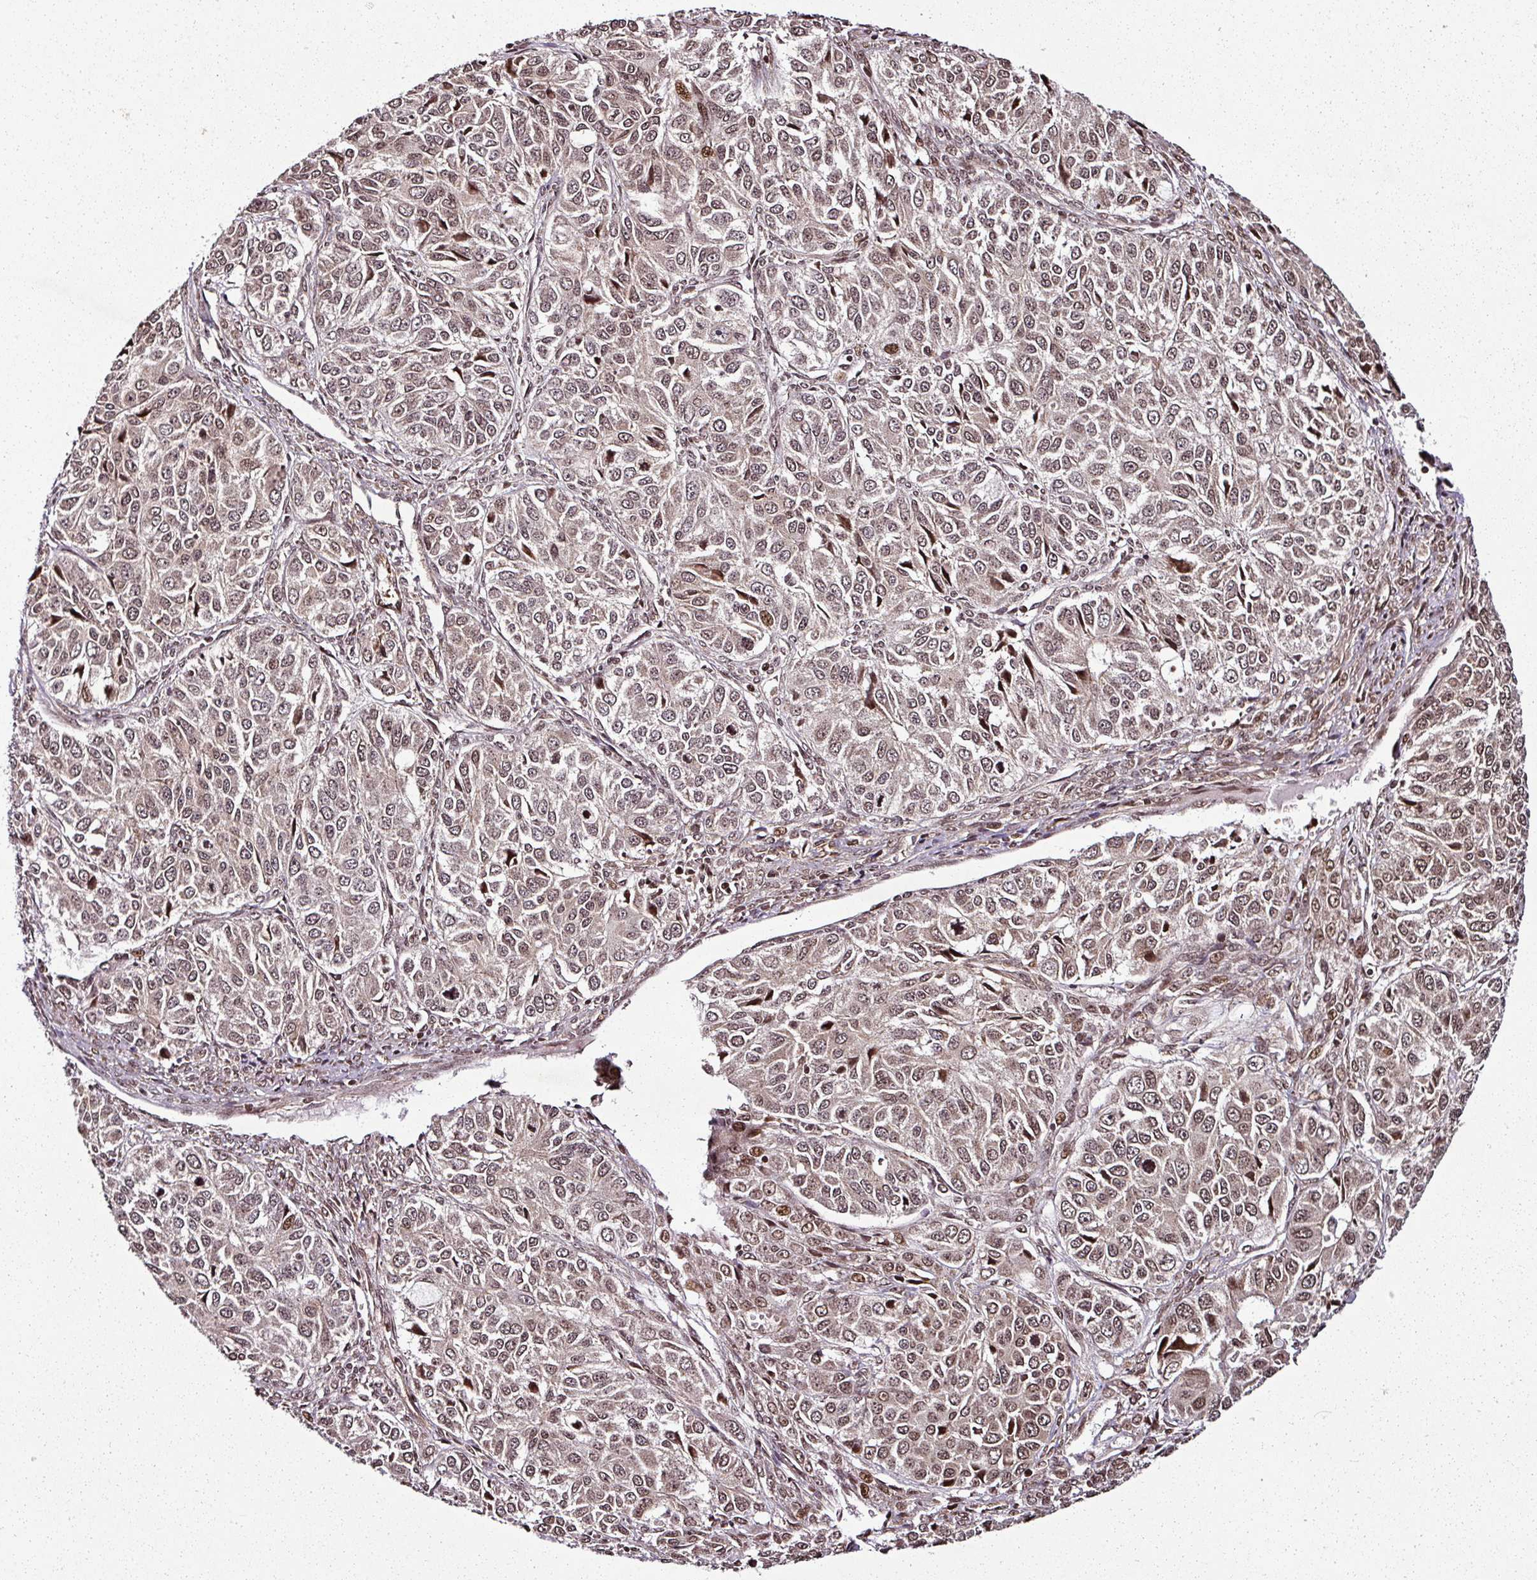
{"staining": {"intensity": "weak", "quantity": ">75%", "location": "nuclear"}, "tissue": "ovarian cancer", "cell_type": "Tumor cells", "image_type": "cancer", "snomed": [{"axis": "morphology", "description": "Carcinoma, endometroid"}, {"axis": "topography", "description": "Ovary"}], "caption": "Ovarian endometroid carcinoma tissue reveals weak nuclear positivity in about >75% of tumor cells, visualized by immunohistochemistry.", "gene": "COPRS", "patient": {"sex": "female", "age": 51}}